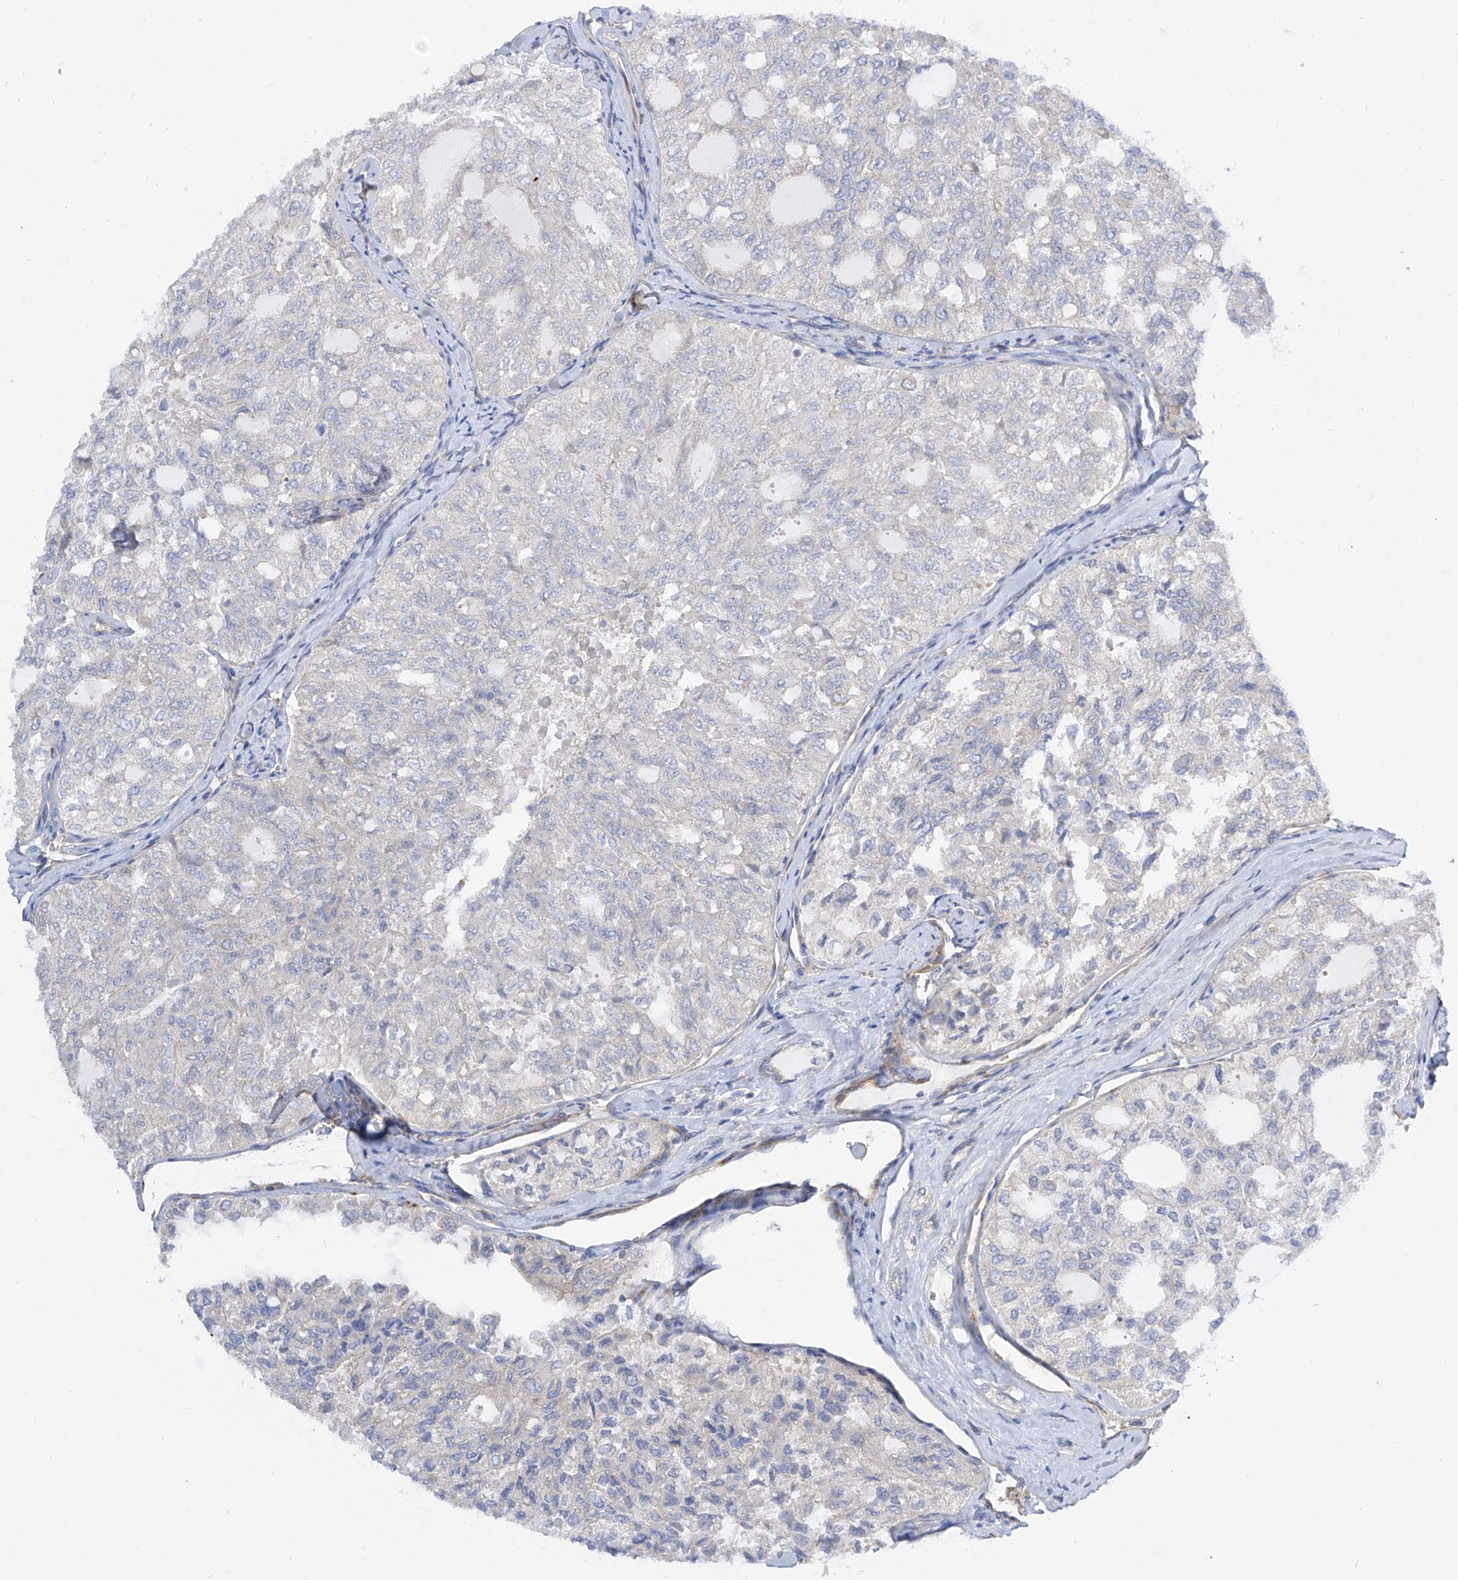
{"staining": {"intensity": "negative", "quantity": "none", "location": "none"}, "tissue": "thyroid cancer", "cell_type": "Tumor cells", "image_type": "cancer", "snomed": [{"axis": "morphology", "description": "Follicular adenoma carcinoma, NOS"}, {"axis": "topography", "description": "Thyroid gland"}], "caption": "Thyroid cancer was stained to show a protein in brown. There is no significant positivity in tumor cells. (DAB IHC with hematoxylin counter stain).", "gene": "LCA5", "patient": {"sex": "male", "age": 75}}